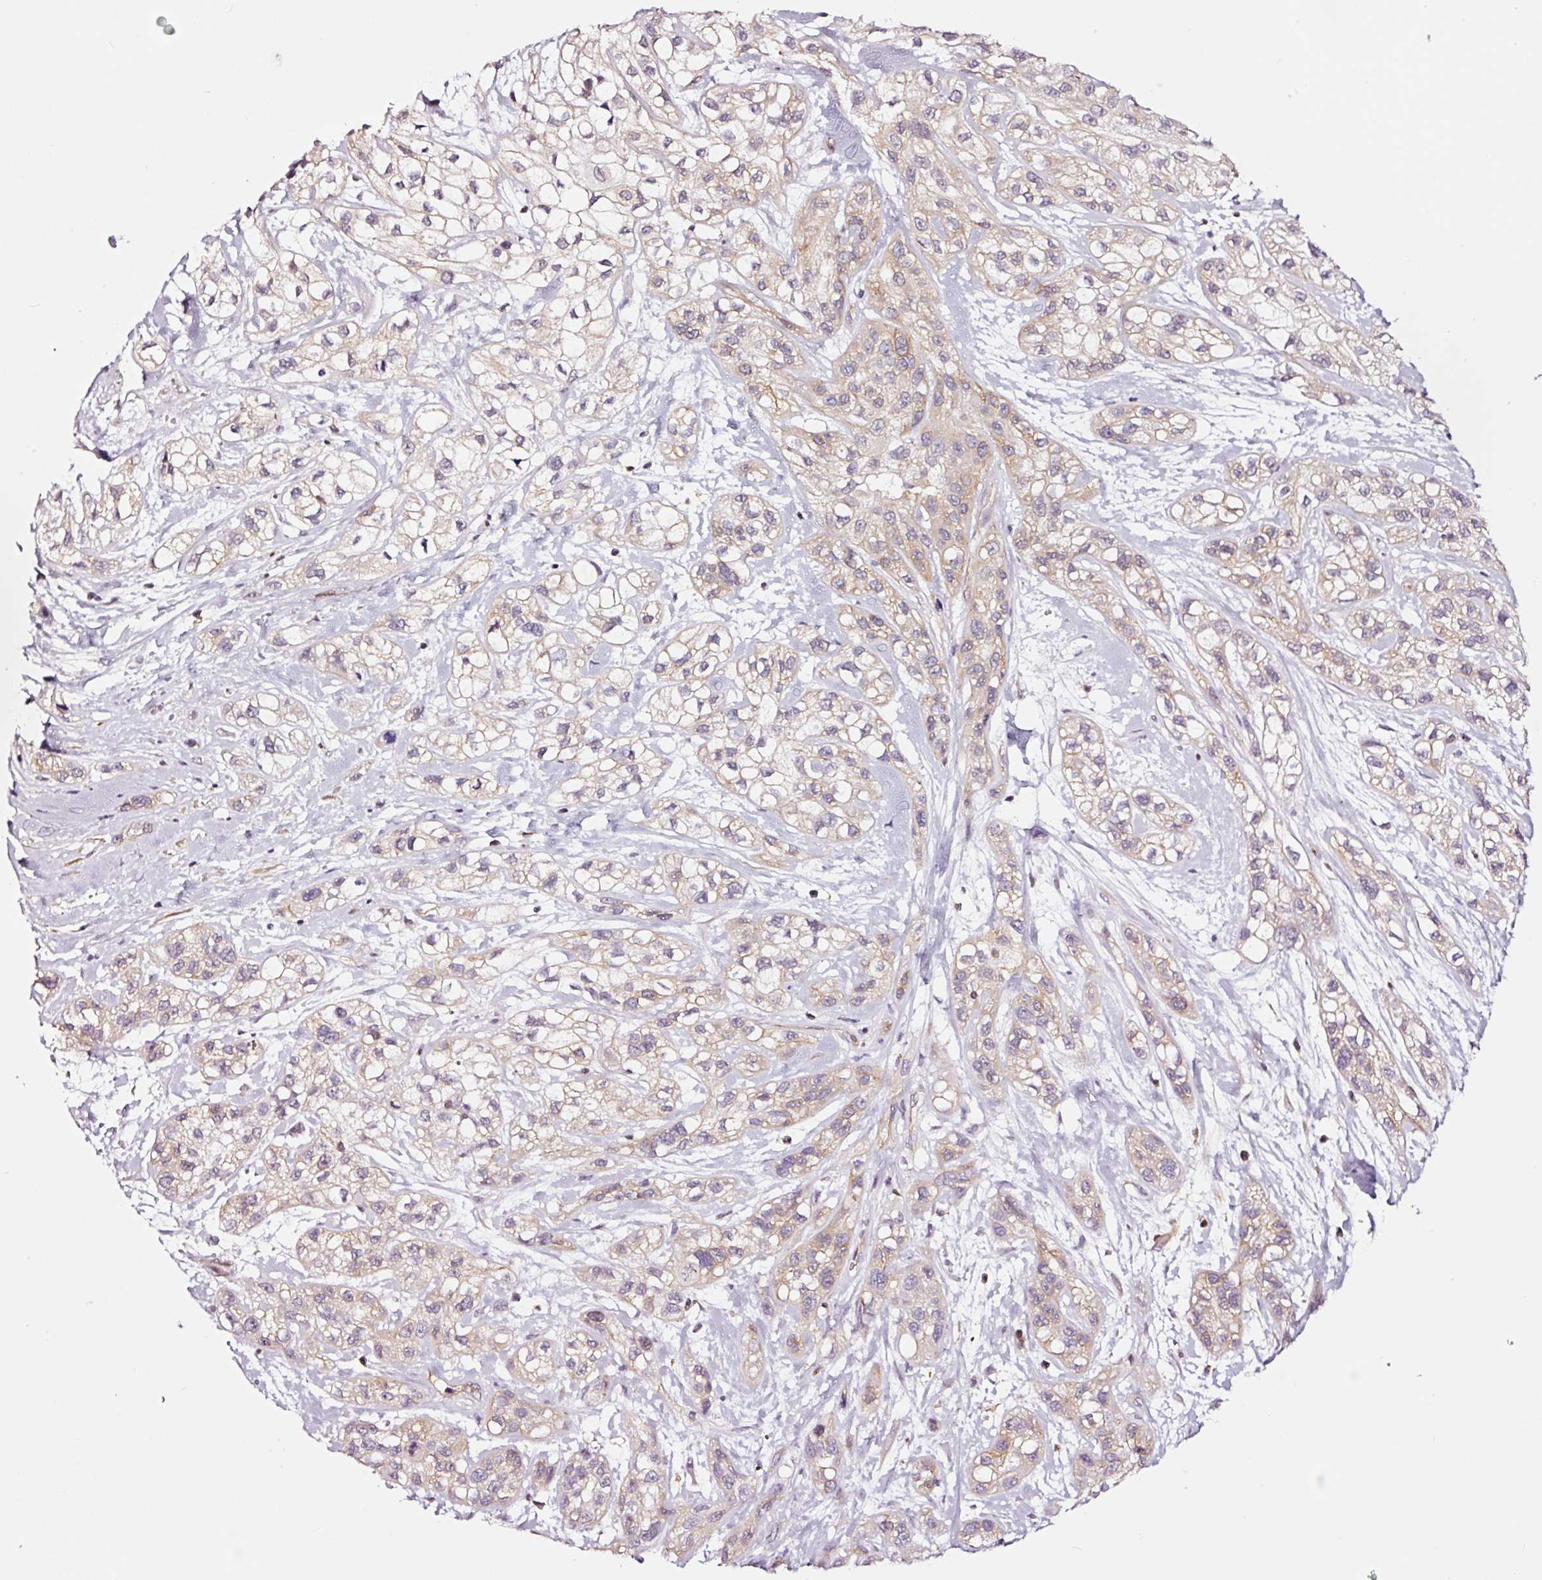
{"staining": {"intensity": "weak", "quantity": "25%-75%", "location": "cytoplasmic/membranous"}, "tissue": "skin cancer", "cell_type": "Tumor cells", "image_type": "cancer", "snomed": [{"axis": "morphology", "description": "Squamous cell carcinoma, NOS"}, {"axis": "topography", "description": "Skin"}], "caption": "This image displays immunohistochemistry staining of human skin cancer, with low weak cytoplasmic/membranous expression in about 25%-75% of tumor cells.", "gene": "ADD3", "patient": {"sex": "male", "age": 82}}